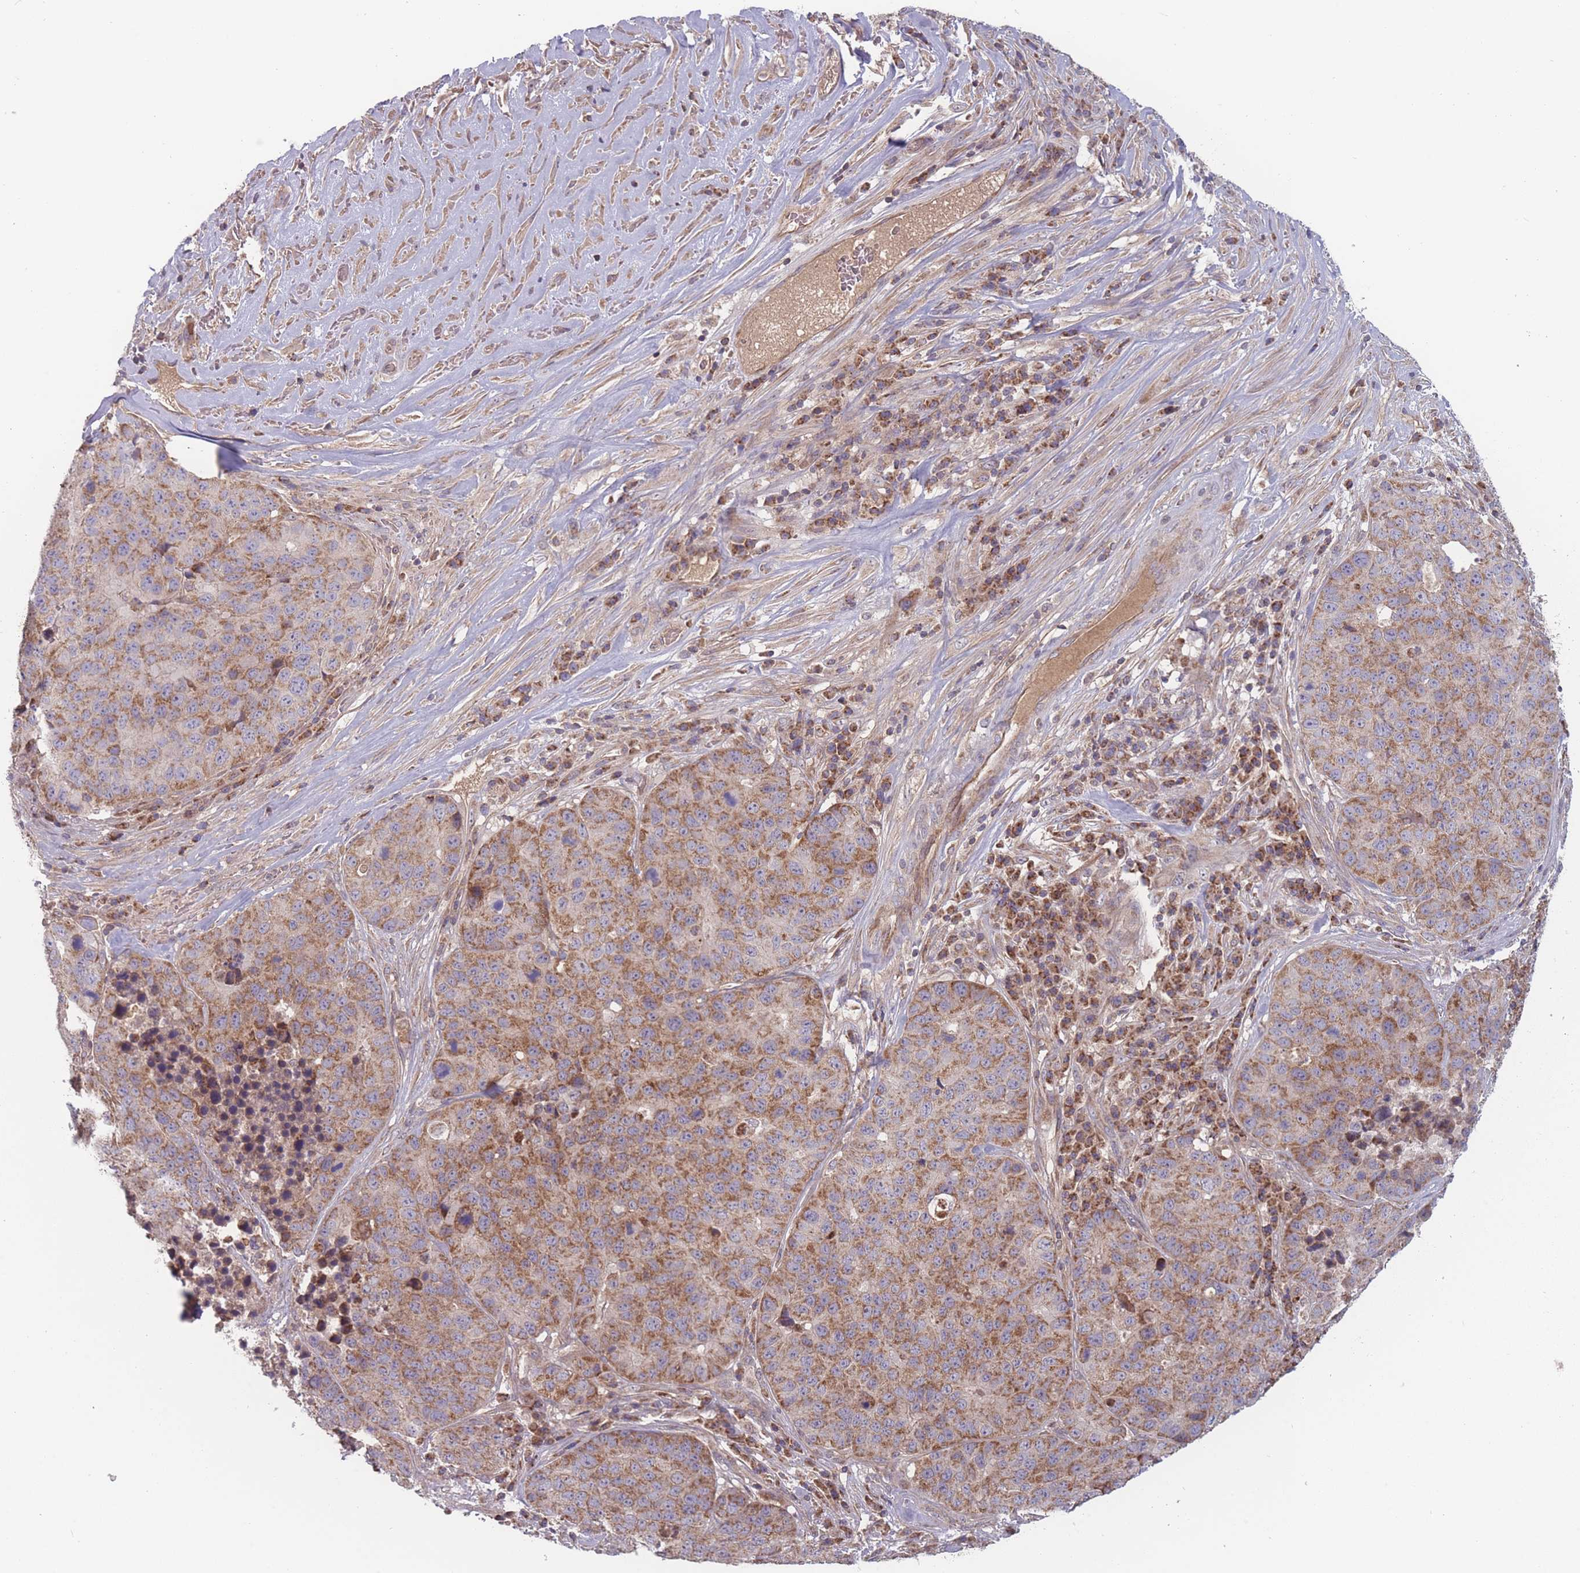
{"staining": {"intensity": "moderate", "quantity": ">75%", "location": "cytoplasmic/membranous"}, "tissue": "stomach cancer", "cell_type": "Tumor cells", "image_type": "cancer", "snomed": [{"axis": "morphology", "description": "Adenocarcinoma, NOS"}, {"axis": "topography", "description": "Stomach"}], "caption": "Adenocarcinoma (stomach) stained for a protein (brown) reveals moderate cytoplasmic/membranous positive expression in about >75% of tumor cells.", "gene": "ATP5MG", "patient": {"sex": "male", "age": 71}}